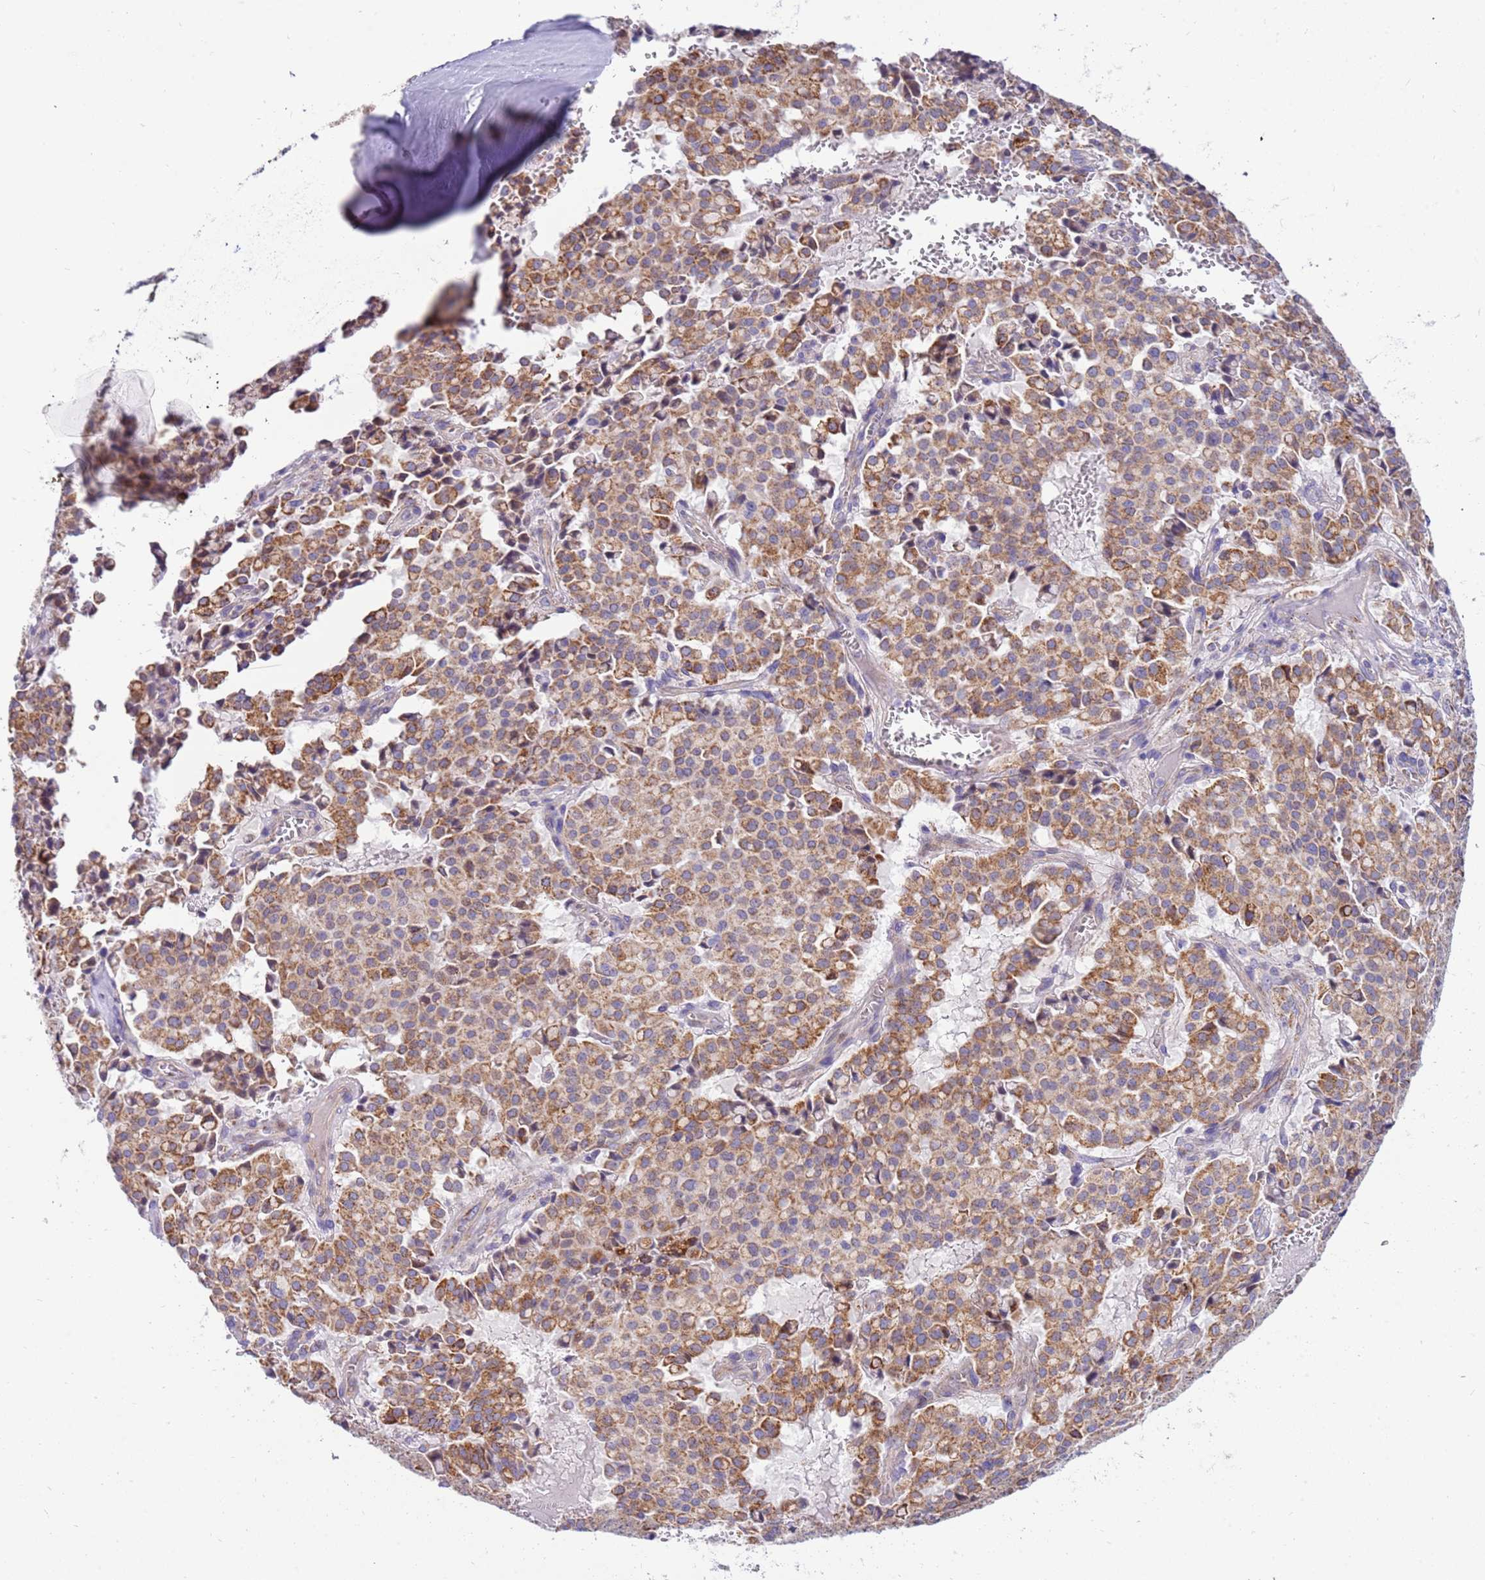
{"staining": {"intensity": "moderate", "quantity": ">75%", "location": "cytoplasmic/membranous"}, "tissue": "pancreatic cancer", "cell_type": "Tumor cells", "image_type": "cancer", "snomed": [{"axis": "morphology", "description": "Adenocarcinoma, NOS"}, {"axis": "topography", "description": "Pancreas"}], "caption": "Protein staining displays moderate cytoplasmic/membranous positivity in about >75% of tumor cells in pancreatic cancer.", "gene": "IGF1R", "patient": {"sex": "male", "age": 65}}